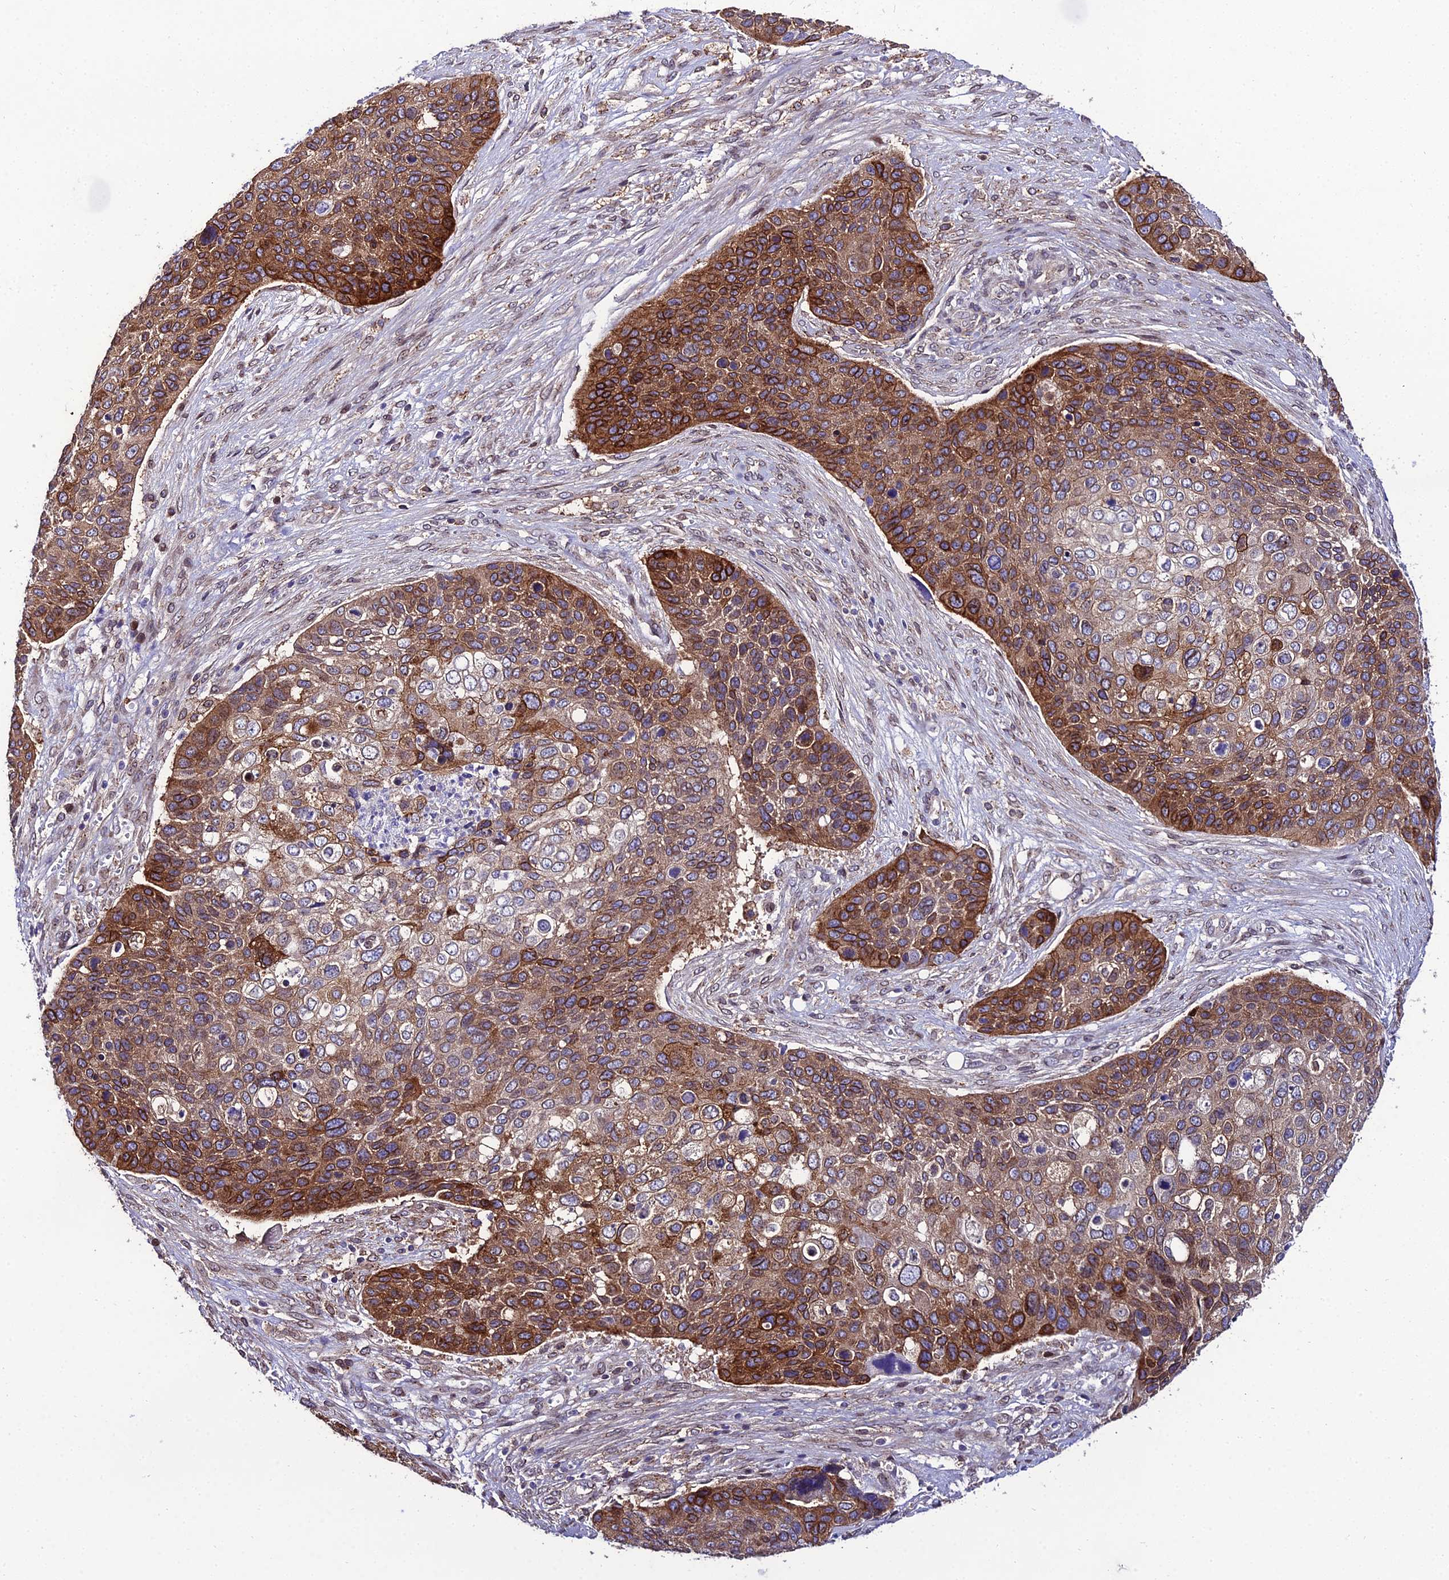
{"staining": {"intensity": "strong", "quantity": "25%-75%", "location": "cytoplasmic/membranous"}, "tissue": "skin cancer", "cell_type": "Tumor cells", "image_type": "cancer", "snomed": [{"axis": "morphology", "description": "Basal cell carcinoma"}, {"axis": "topography", "description": "Skin"}], "caption": "Immunohistochemical staining of human skin basal cell carcinoma exhibits high levels of strong cytoplasmic/membranous protein staining in about 25%-75% of tumor cells. The staining is performed using DAB brown chromogen to label protein expression. The nuclei are counter-stained blue using hematoxylin.", "gene": "DDX19A", "patient": {"sex": "female", "age": 74}}